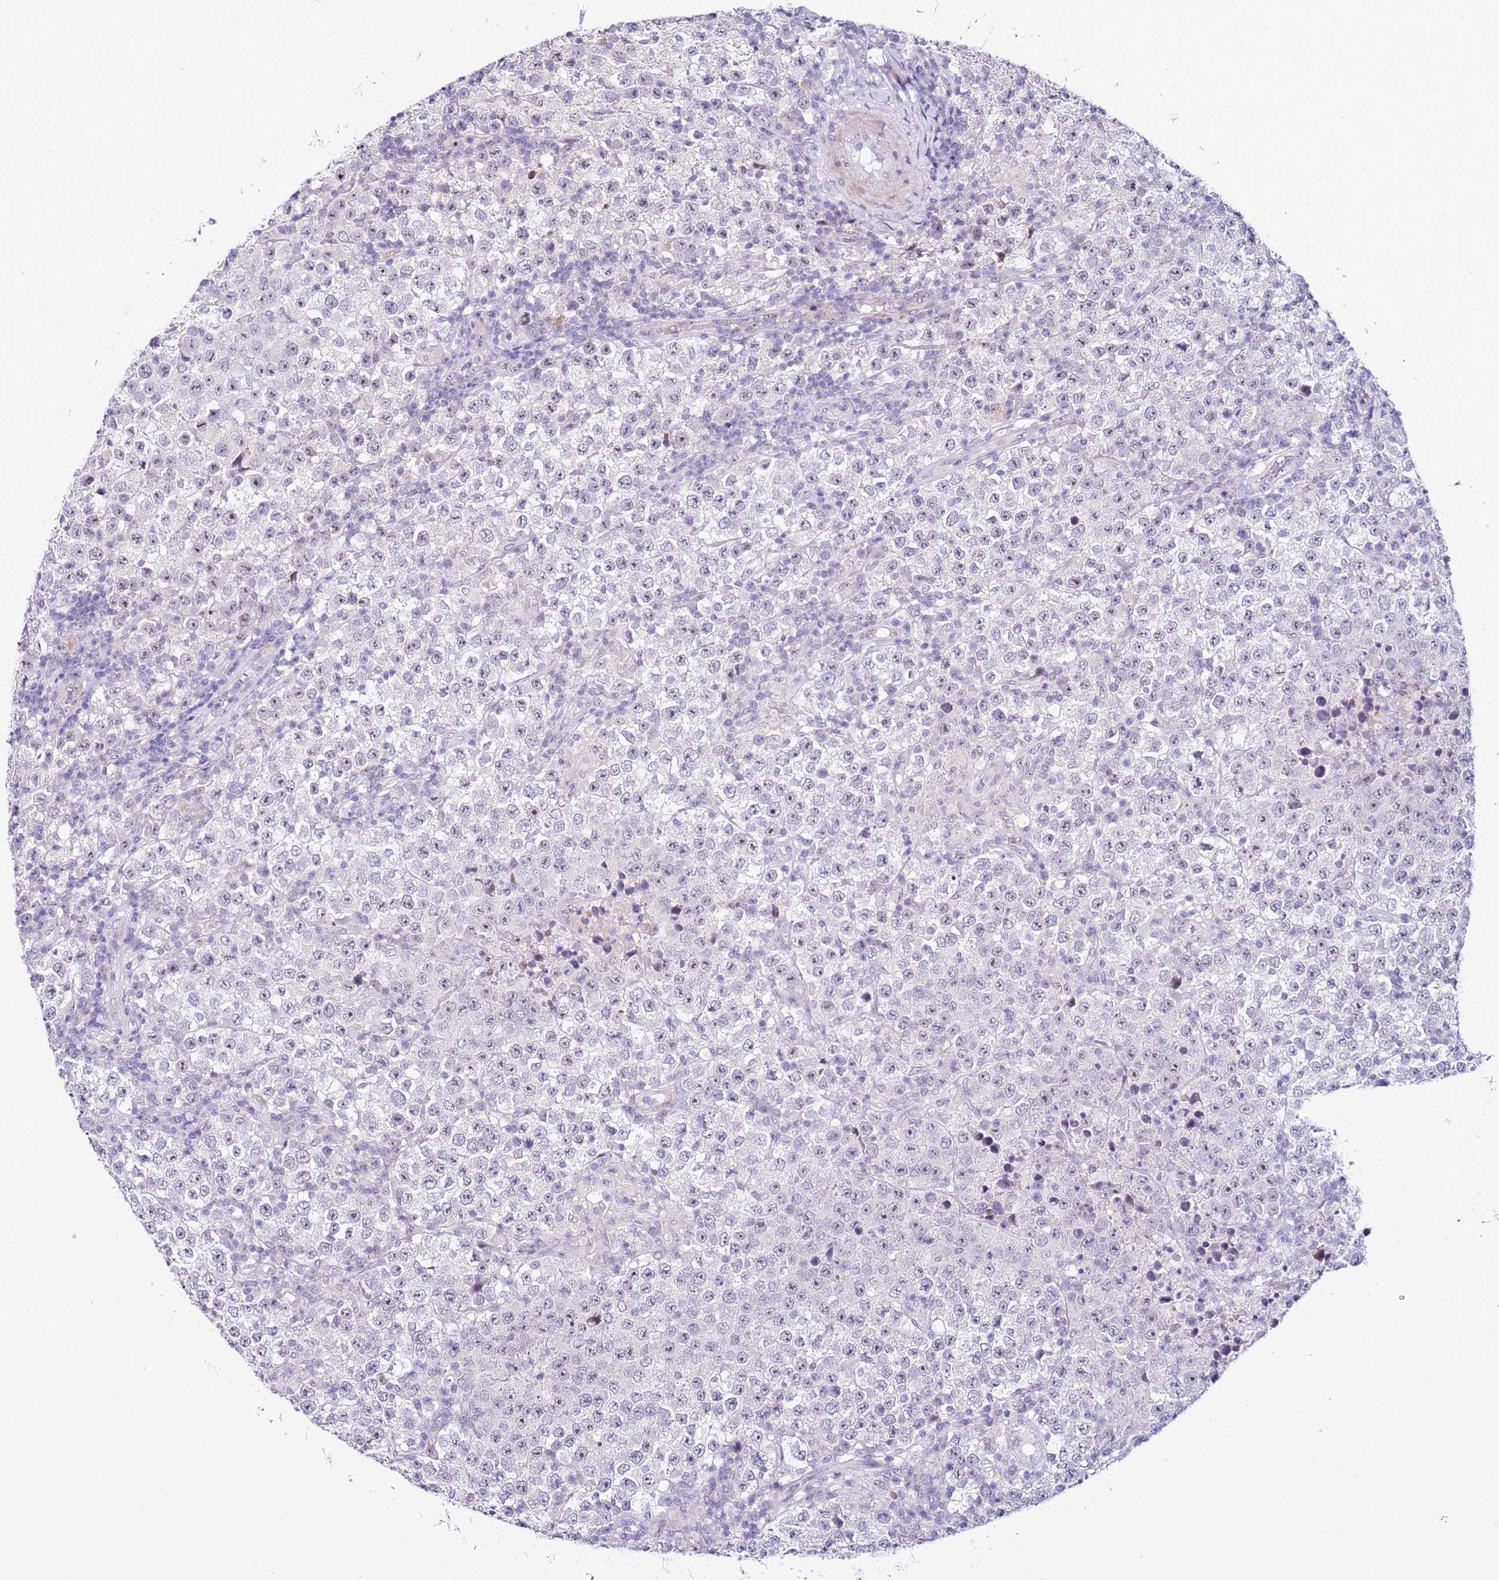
{"staining": {"intensity": "moderate", "quantity": "<25%", "location": "nuclear"}, "tissue": "testis cancer", "cell_type": "Tumor cells", "image_type": "cancer", "snomed": [{"axis": "morphology", "description": "Seminoma, NOS"}, {"axis": "morphology", "description": "Carcinoma, Embryonal, NOS"}, {"axis": "topography", "description": "Testis"}], "caption": "Testis cancer stained with a brown dye reveals moderate nuclear positive staining in approximately <25% of tumor cells.", "gene": "HGD", "patient": {"sex": "male", "age": 41}}